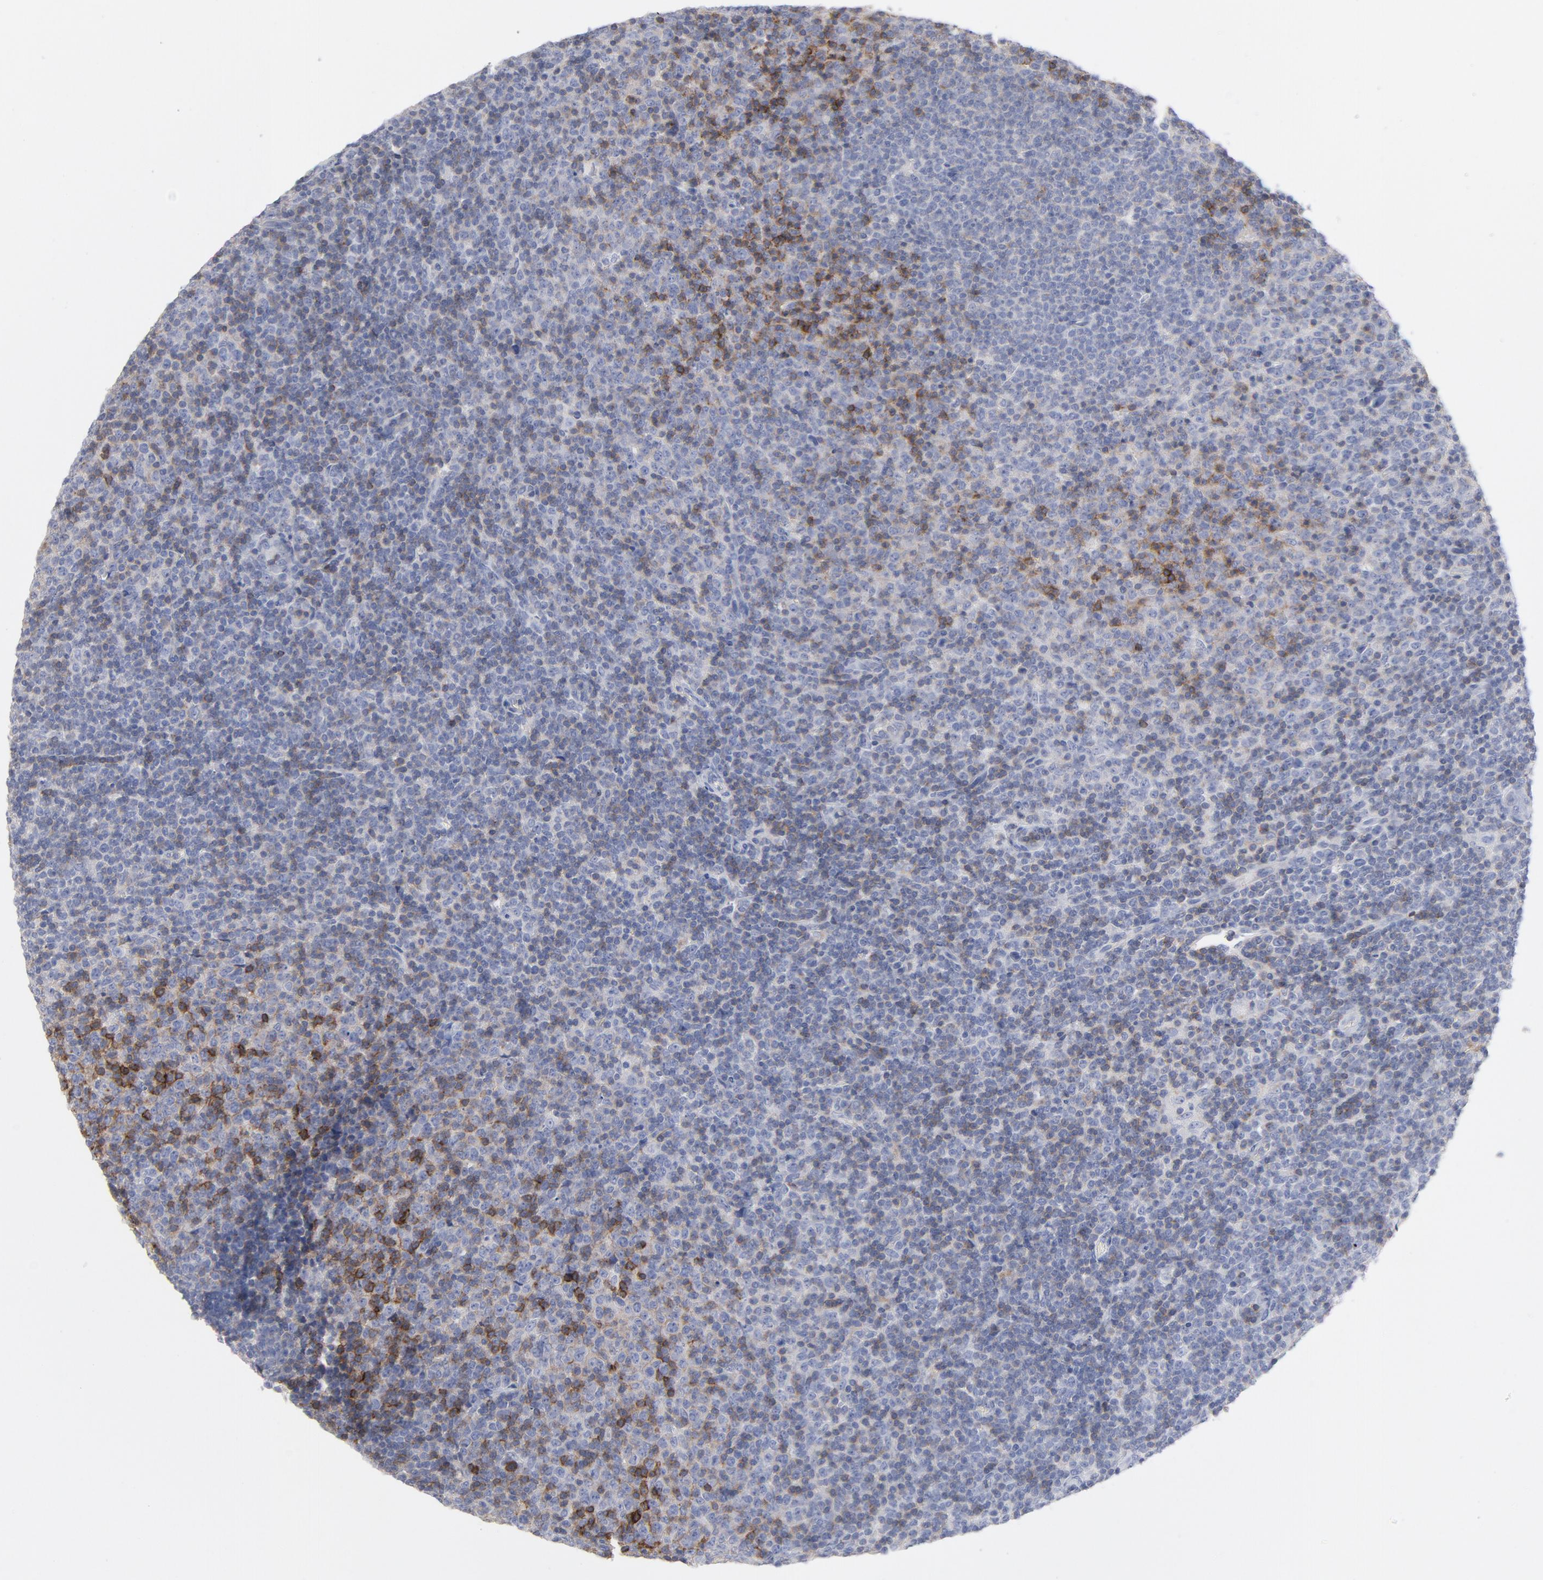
{"staining": {"intensity": "negative", "quantity": "none", "location": "none"}, "tissue": "lymphoma", "cell_type": "Tumor cells", "image_type": "cancer", "snomed": [{"axis": "morphology", "description": "Malignant lymphoma, non-Hodgkin's type, Low grade"}, {"axis": "topography", "description": "Lymph node"}], "caption": "Tumor cells are negative for protein expression in human lymphoma. Brightfield microscopy of IHC stained with DAB (3,3'-diaminobenzidine) (brown) and hematoxylin (blue), captured at high magnification.", "gene": "P2RY8", "patient": {"sex": "male", "age": 70}}